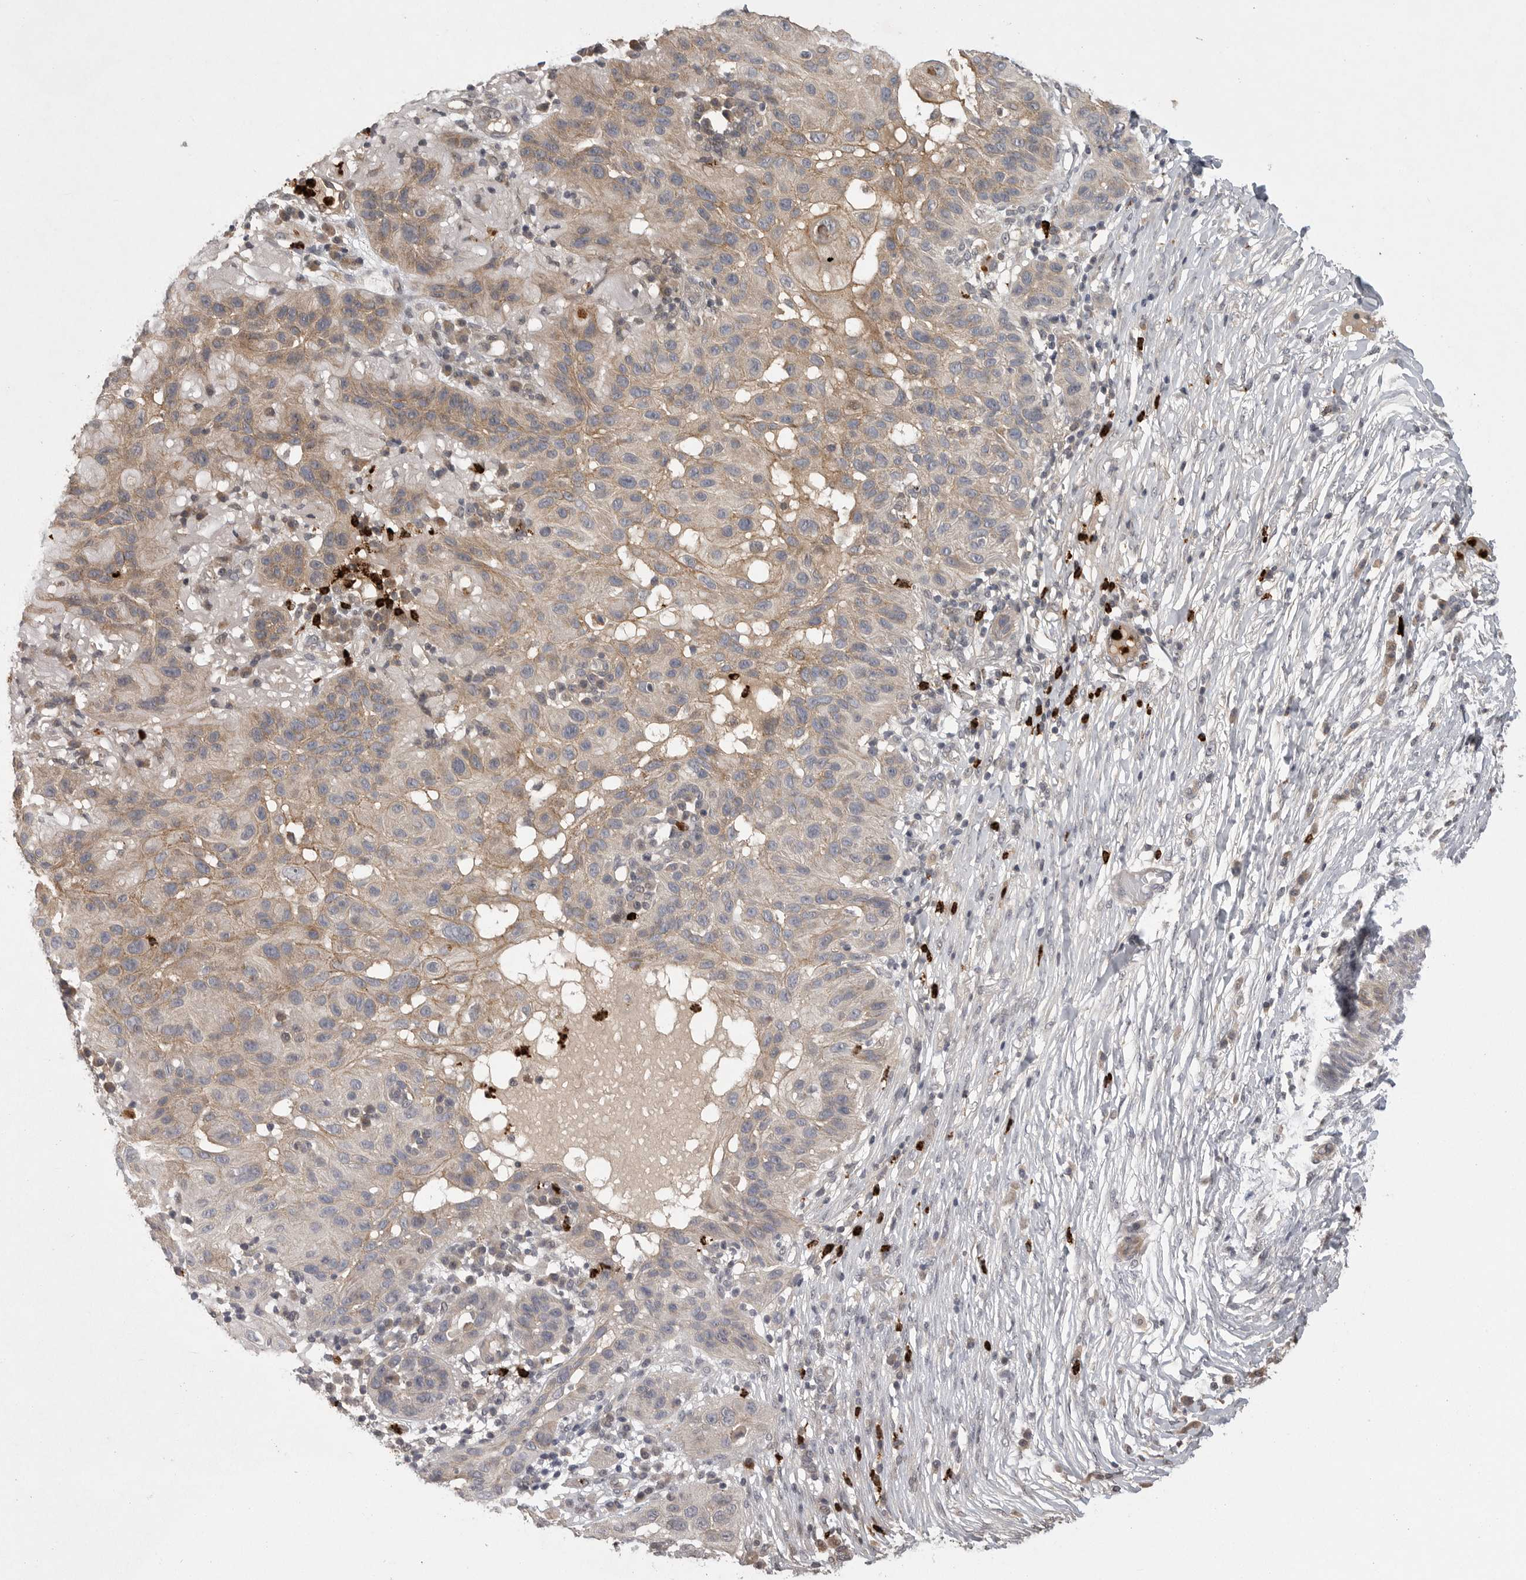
{"staining": {"intensity": "weak", "quantity": "25%-75%", "location": "cytoplasmic/membranous"}, "tissue": "skin cancer", "cell_type": "Tumor cells", "image_type": "cancer", "snomed": [{"axis": "morphology", "description": "Normal tissue, NOS"}, {"axis": "morphology", "description": "Squamous cell carcinoma, NOS"}, {"axis": "topography", "description": "Skin"}], "caption": "A histopathology image of skin cancer (squamous cell carcinoma) stained for a protein shows weak cytoplasmic/membranous brown staining in tumor cells.", "gene": "UBE3D", "patient": {"sex": "female", "age": 96}}